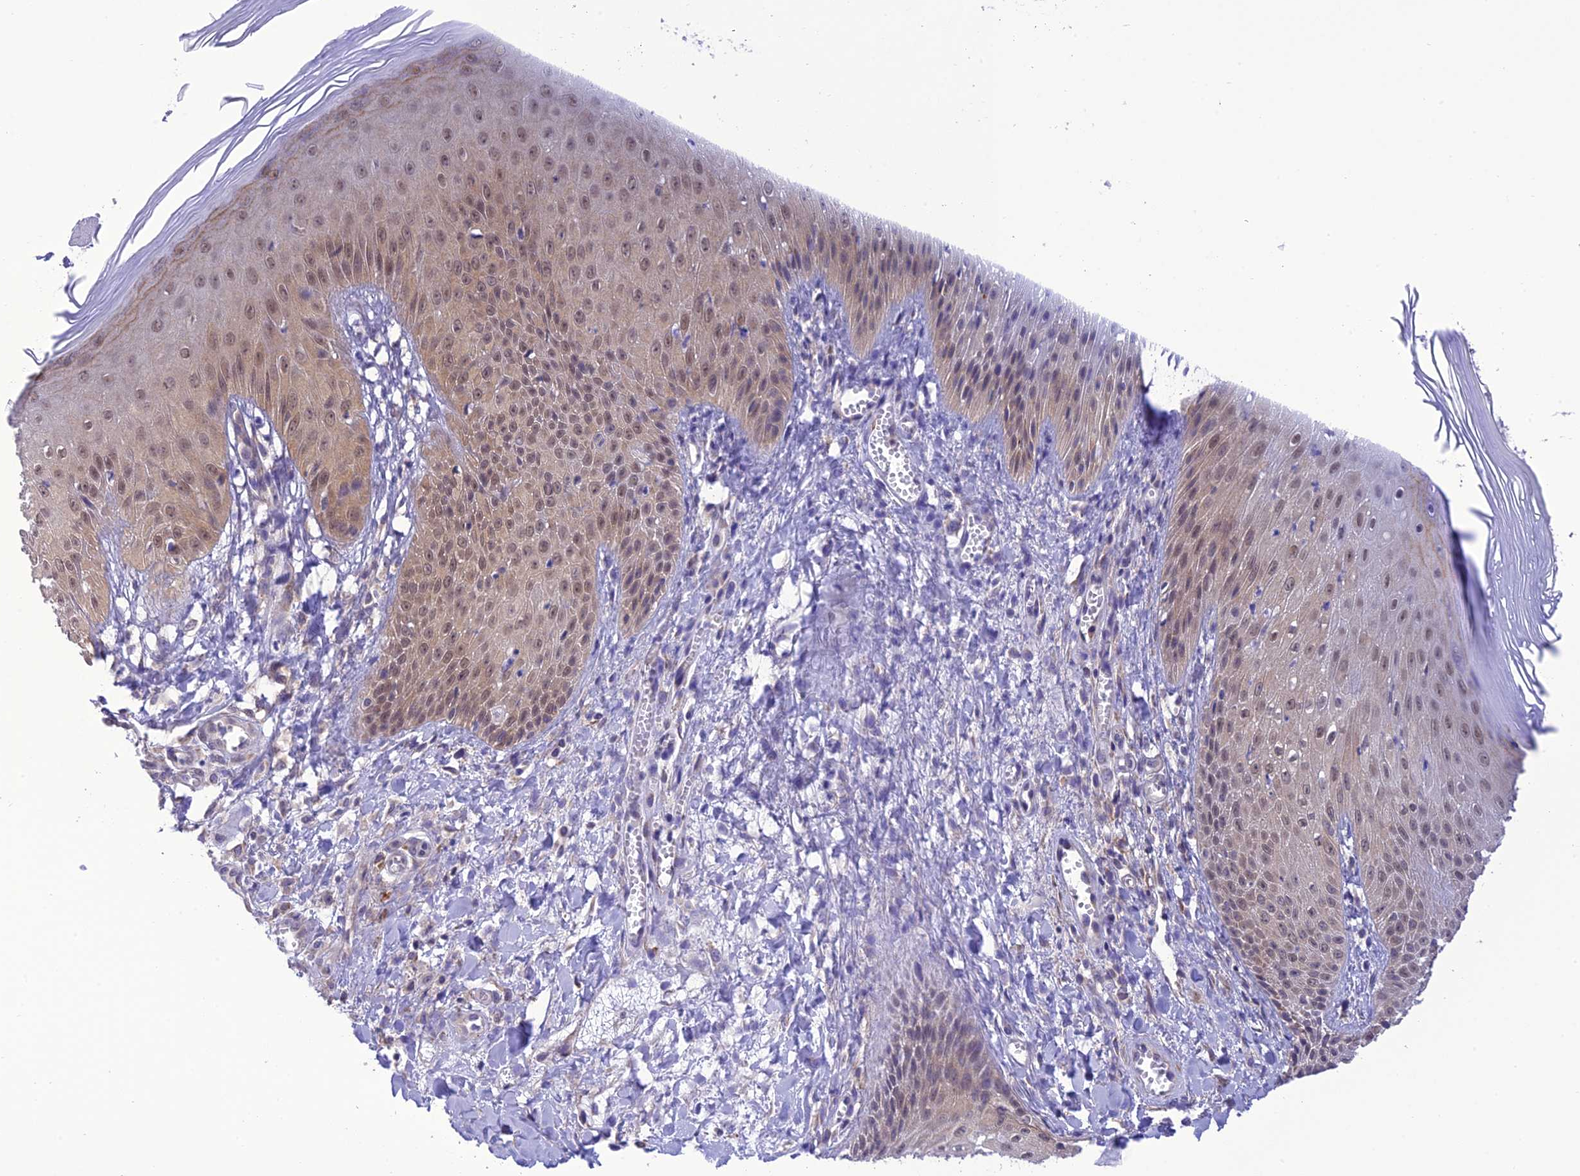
{"staining": {"intensity": "weak", "quantity": ">75%", "location": "nuclear"}, "tissue": "skin", "cell_type": "Epidermal cells", "image_type": "normal", "snomed": [{"axis": "morphology", "description": "Normal tissue, NOS"}, {"axis": "morphology", "description": "Inflammation, NOS"}, {"axis": "topography", "description": "Soft tissue"}, {"axis": "topography", "description": "Anal"}], "caption": "Immunohistochemistry photomicrograph of normal skin: human skin stained using immunohistochemistry reveals low levels of weak protein expression localized specifically in the nuclear of epidermal cells, appearing as a nuclear brown color.", "gene": "RNF126", "patient": {"sex": "female", "age": 15}}